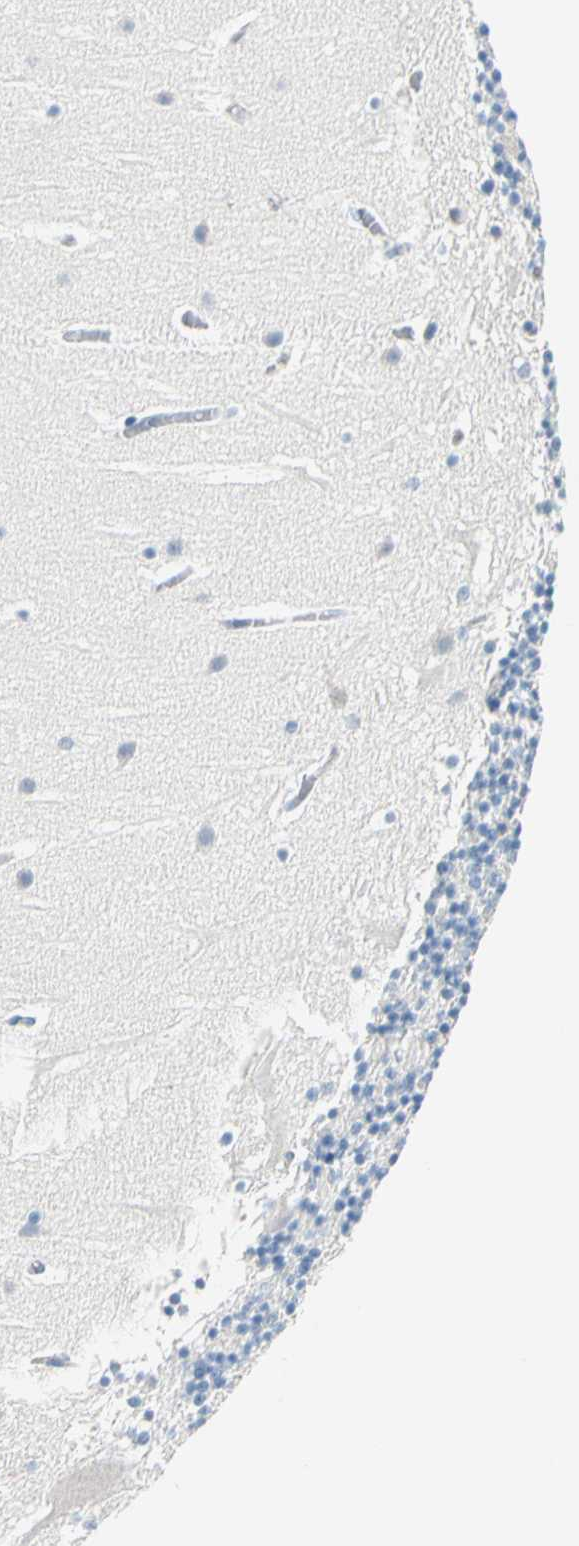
{"staining": {"intensity": "negative", "quantity": "none", "location": "none"}, "tissue": "cerebellum", "cell_type": "Cells in granular layer", "image_type": "normal", "snomed": [{"axis": "morphology", "description": "Normal tissue, NOS"}, {"axis": "topography", "description": "Cerebellum"}], "caption": "Unremarkable cerebellum was stained to show a protein in brown. There is no significant expression in cells in granular layer. The staining was performed using DAB to visualize the protein expression in brown, while the nuclei were stained in blue with hematoxylin (Magnification: 20x).", "gene": "STK40", "patient": {"sex": "male", "age": 45}}